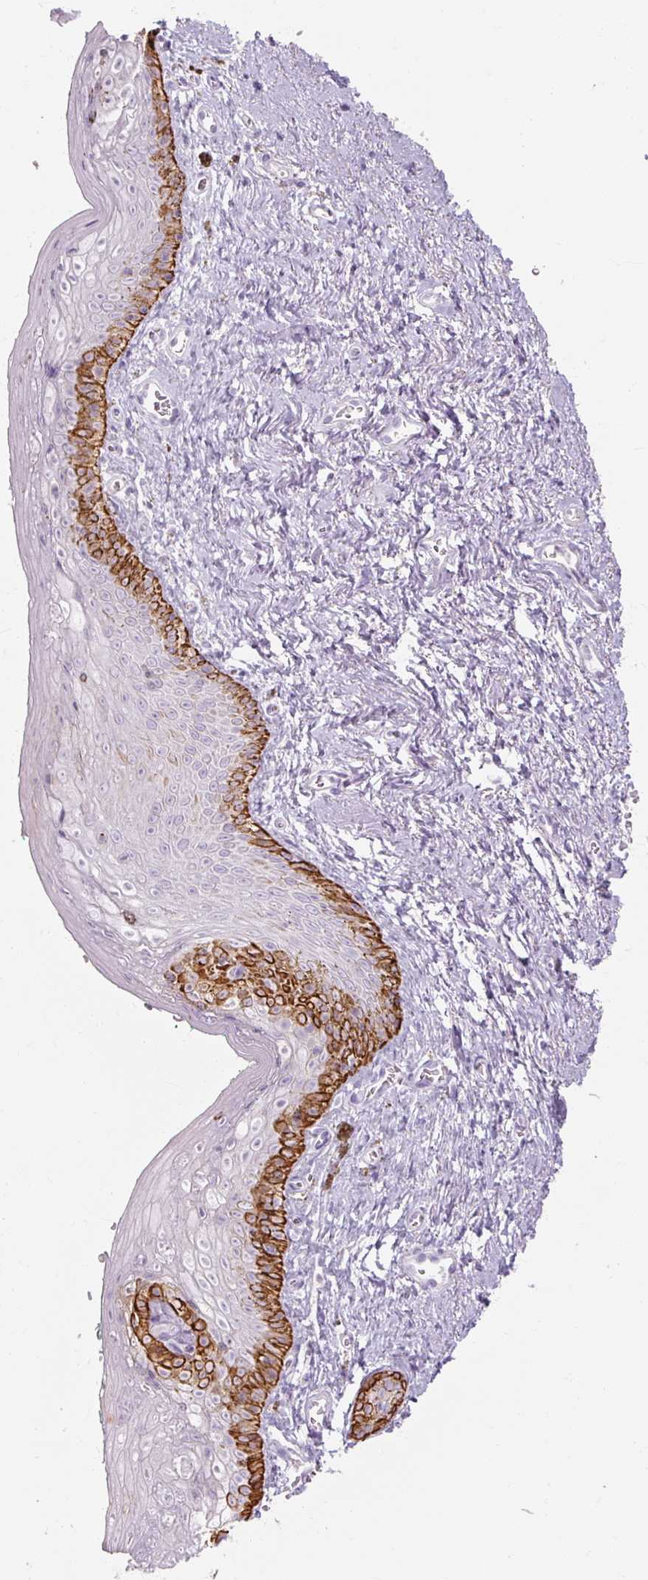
{"staining": {"intensity": "strong", "quantity": "<25%", "location": "cytoplasmic/membranous"}, "tissue": "vagina", "cell_type": "Squamous epithelial cells", "image_type": "normal", "snomed": [{"axis": "morphology", "description": "Normal tissue, NOS"}, {"axis": "topography", "description": "Vulva"}, {"axis": "topography", "description": "Vagina"}, {"axis": "topography", "description": "Peripheral nerve tissue"}], "caption": "Immunohistochemistry histopathology image of unremarkable human vagina stained for a protein (brown), which reveals medium levels of strong cytoplasmic/membranous staining in about <25% of squamous epithelial cells.", "gene": "NFE2L3", "patient": {"sex": "female", "age": 66}}